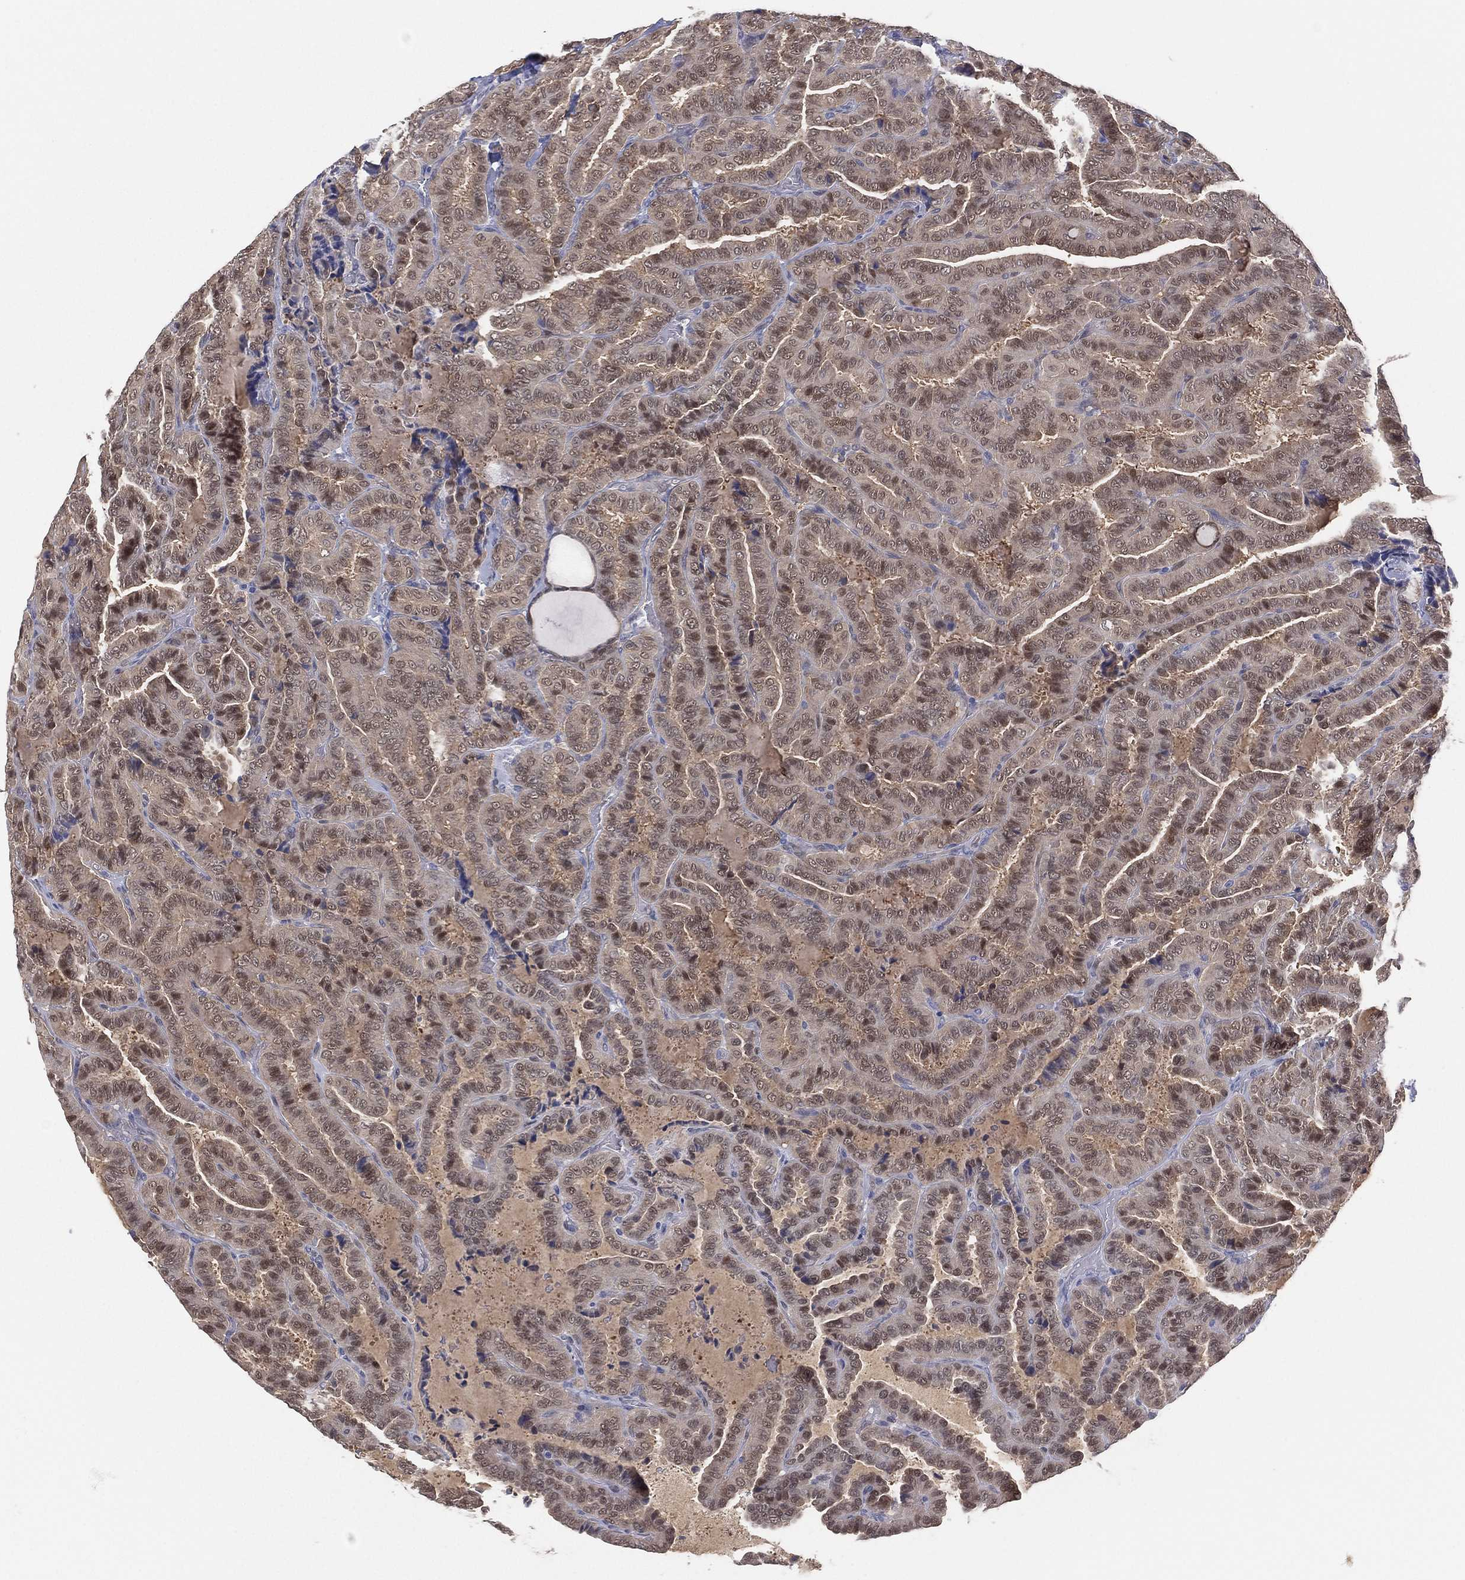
{"staining": {"intensity": "moderate", "quantity": "<25%", "location": "nuclear"}, "tissue": "thyroid cancer", "cell_type": "Tumor cells", "image_type": "cancer", "snomed": [{"axis": "morphology", "description": "Papillary adenocarcinoma, NOS"}, {"axis": "topography", "description": "Thyroid gland"}], "caption": "This photomicrograph reveals immunohistochemistry staining of thyroid cancer (papillary adenocarcinoma), with low moderate nuclear expression in about <25% of tumor cells.", "gene": "DDAH1", "patient": {"sex": "female", "age": 39}}